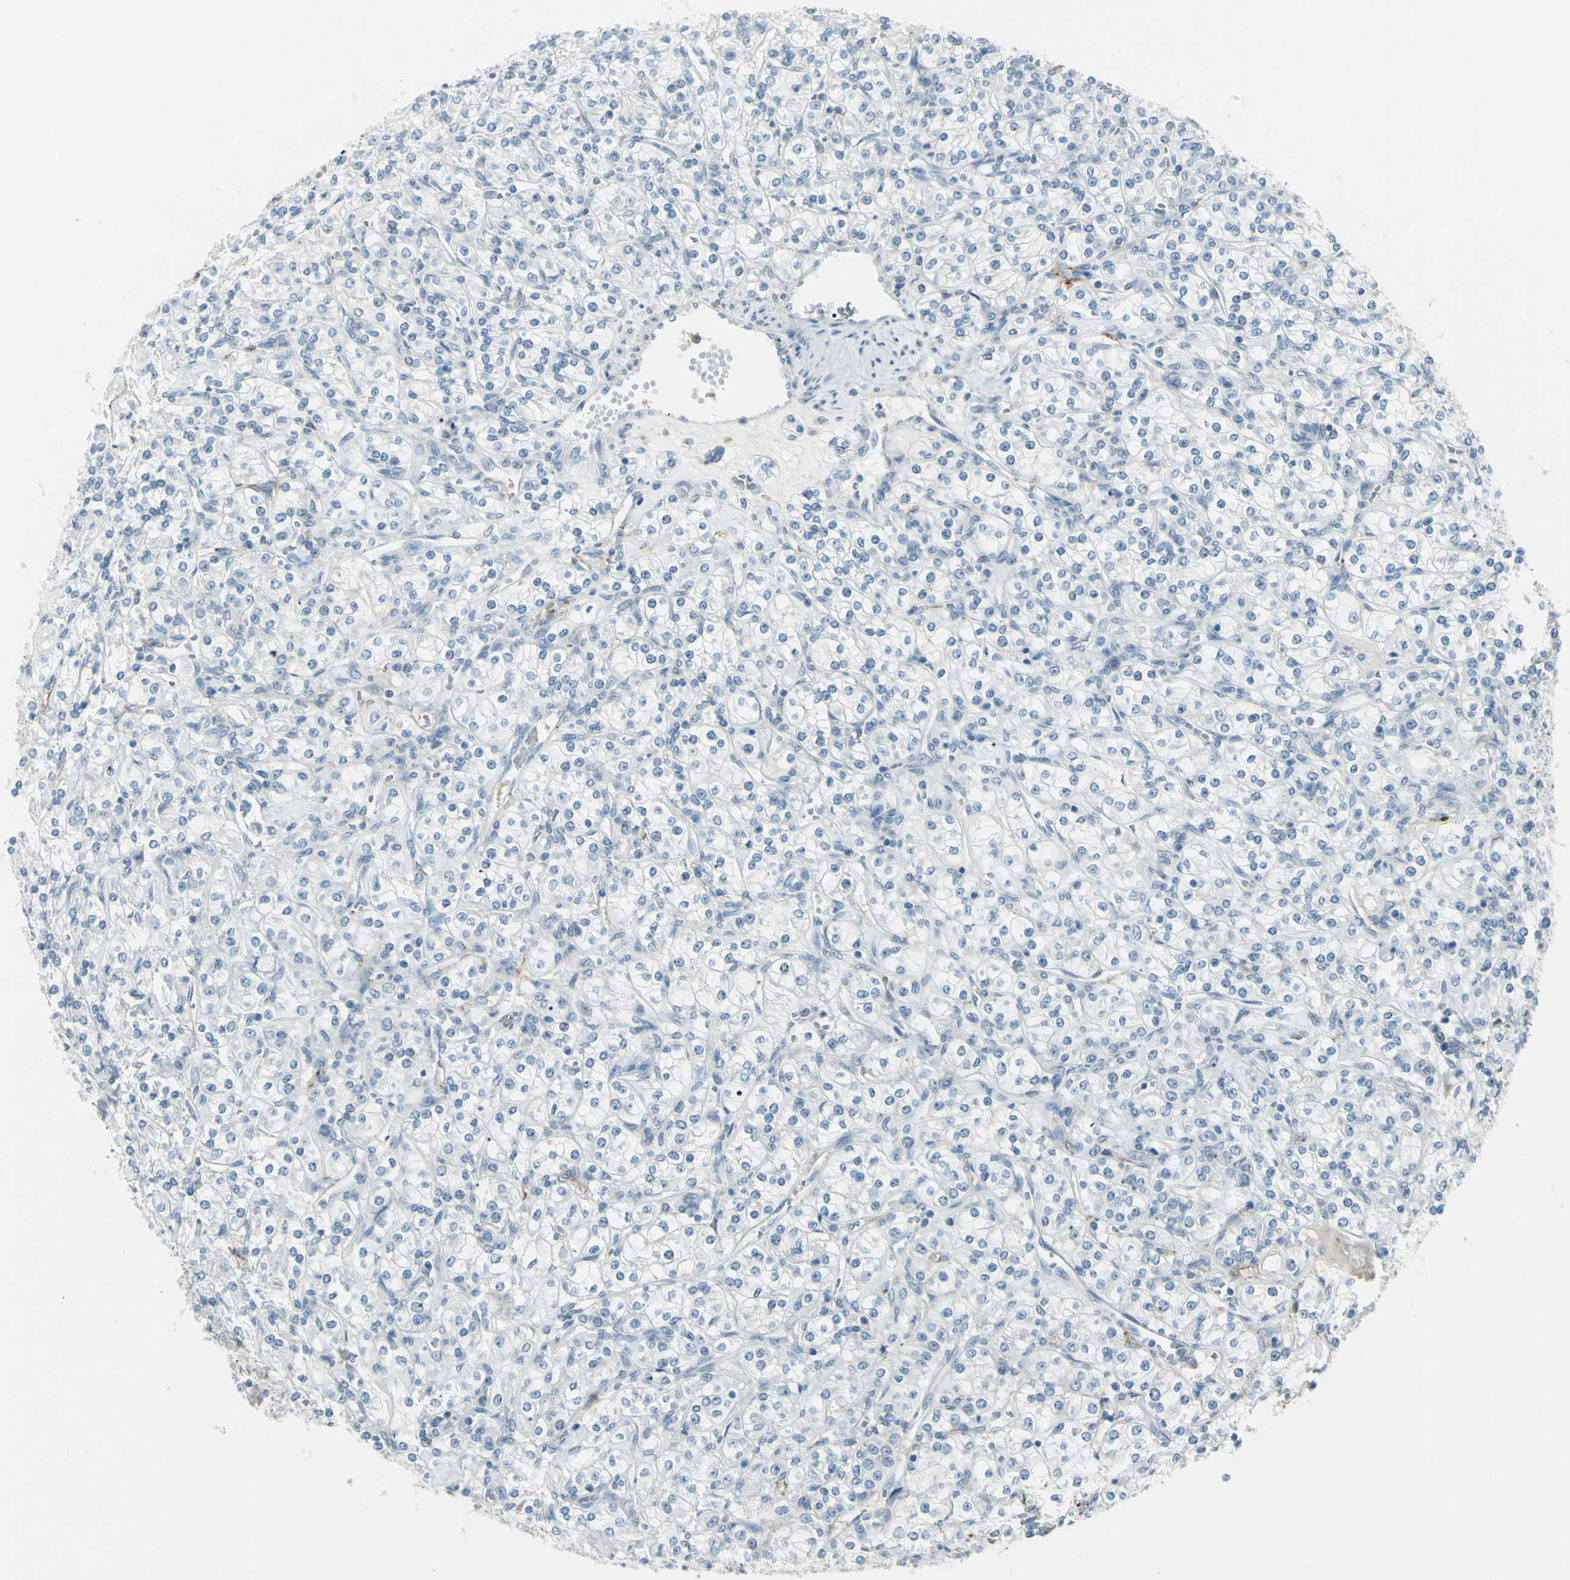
{"staining": {"intensity": "negative", "quantity": "none", "location": "none"}, "tissue": "renal cancer", "cell_type": "Tumor cells", "image_type": "cancer", "snomed": [{"axis": "morphology", "description": "Adenocarcinoma, NOS"}, {"axis": "topography", "description": "Kidney"}], "caption": "The immunohistochemistry (IHC) histopathology image has no significant expression in tumor cells of renal cancer tissue. (DAB immunohistochemistry with hematoxylin counter stain).", "gene": "GPR34", "patient": {"sex": "male", "age": 77}}